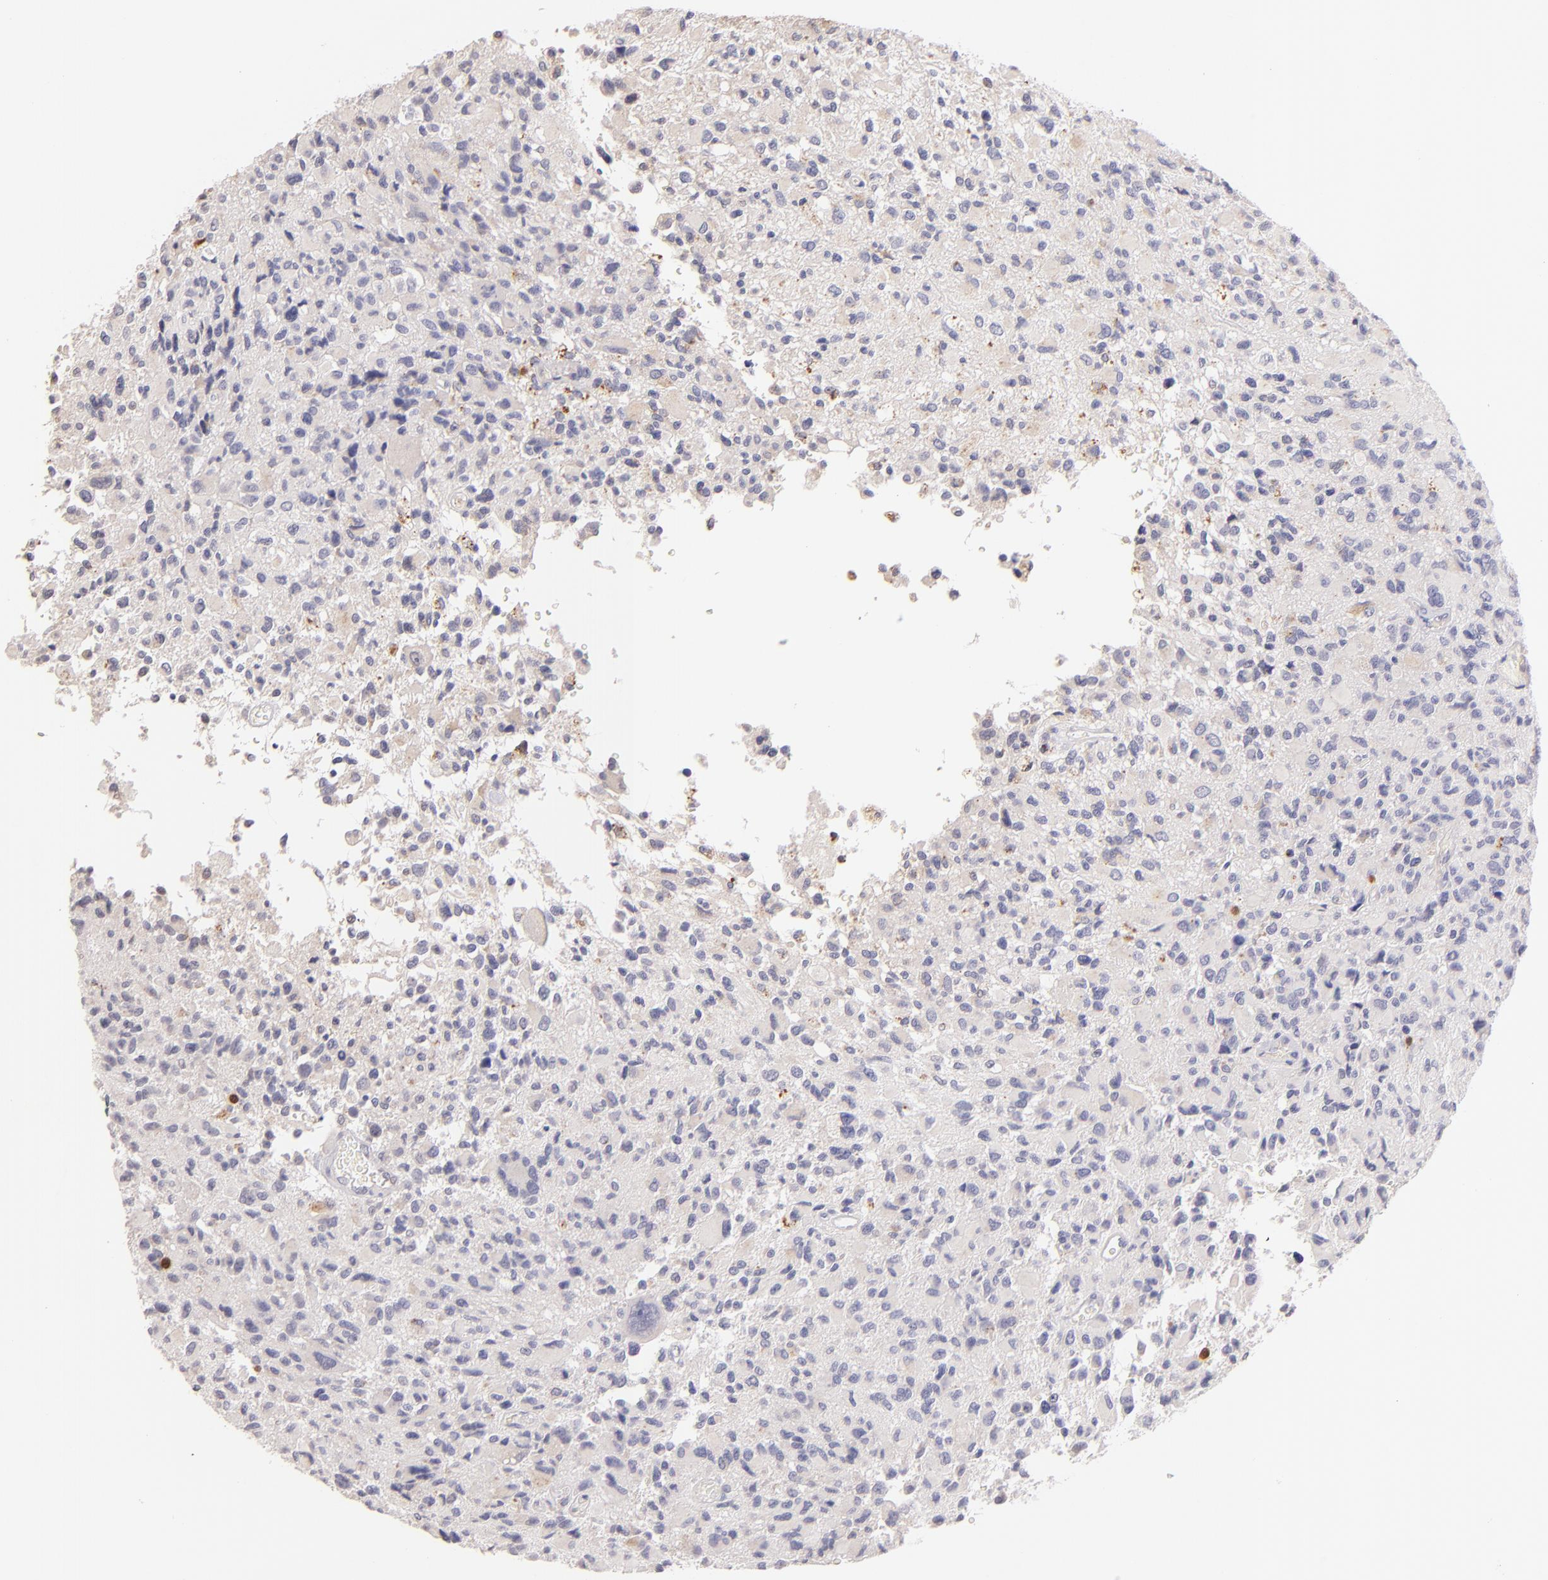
{"staining": {"intensity": "negative", "quantity": "none", "location": "none"}, "tissue": "glioma", "cell_type": "Tumor cells", "image_type": "cancer", "snomed": [{"axis": "morphology", "description": "Glioma, malignant, High grade"}, {"axis": "topography", "description": "Brain"}], "caption": "Immunohistochemistry (IHC) micrograph of neoplastic tissue: malignant glioma (high-grade) stained with DAB demonstrates no significant protein positivity in tumor cells. (DAB (3,3'-diaminobenzidine) immunohistochemistry (IHC), high magnification).", "gene": "ZAP70", "patient": {"sex": "male", "age": 69}}